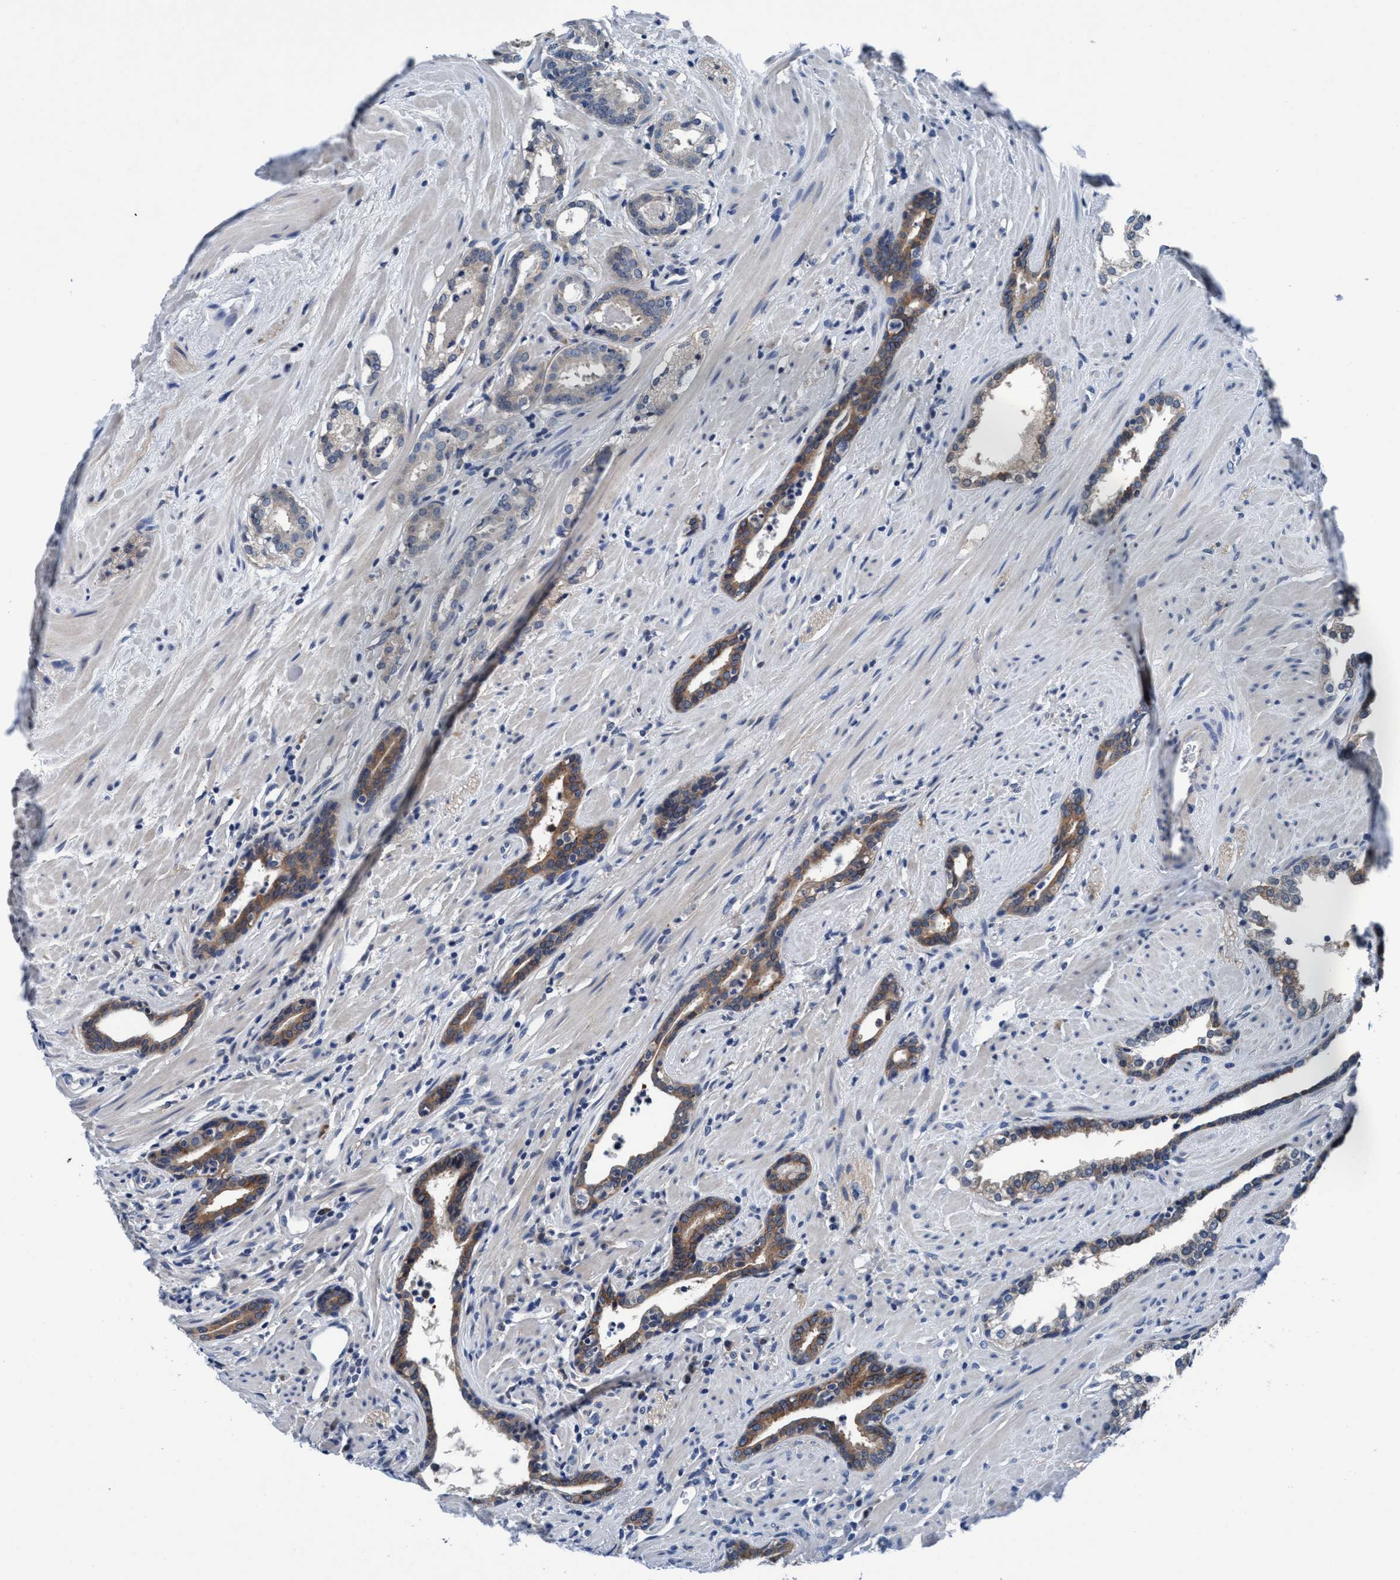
{"staining": {"intensity": "moderate", "quantity": ">75%", "location": "cytoplasmic/membranous"}, "tissue": "prostate cancer", "cell_type": "Tumor cells", "image_type": "cancer", "snomed": [{"axis": "morphology", "description": "Adenocarcinoma, High grade"}, {"axis": "topography", "description": "Prostate"}], "caption": "Moderate cytoplasmic/membranous staining is identified in approximately >75% of tumor cells in prostate high-grade adenocarcinoma. The staining was performed using DAB to visualize the protein expression in brown, while the nuclei were stained in blue with hematoxylin (Magnification: 20x).", "gene": "TMEM94", "patient": {"sex": "male", "age": 71}}